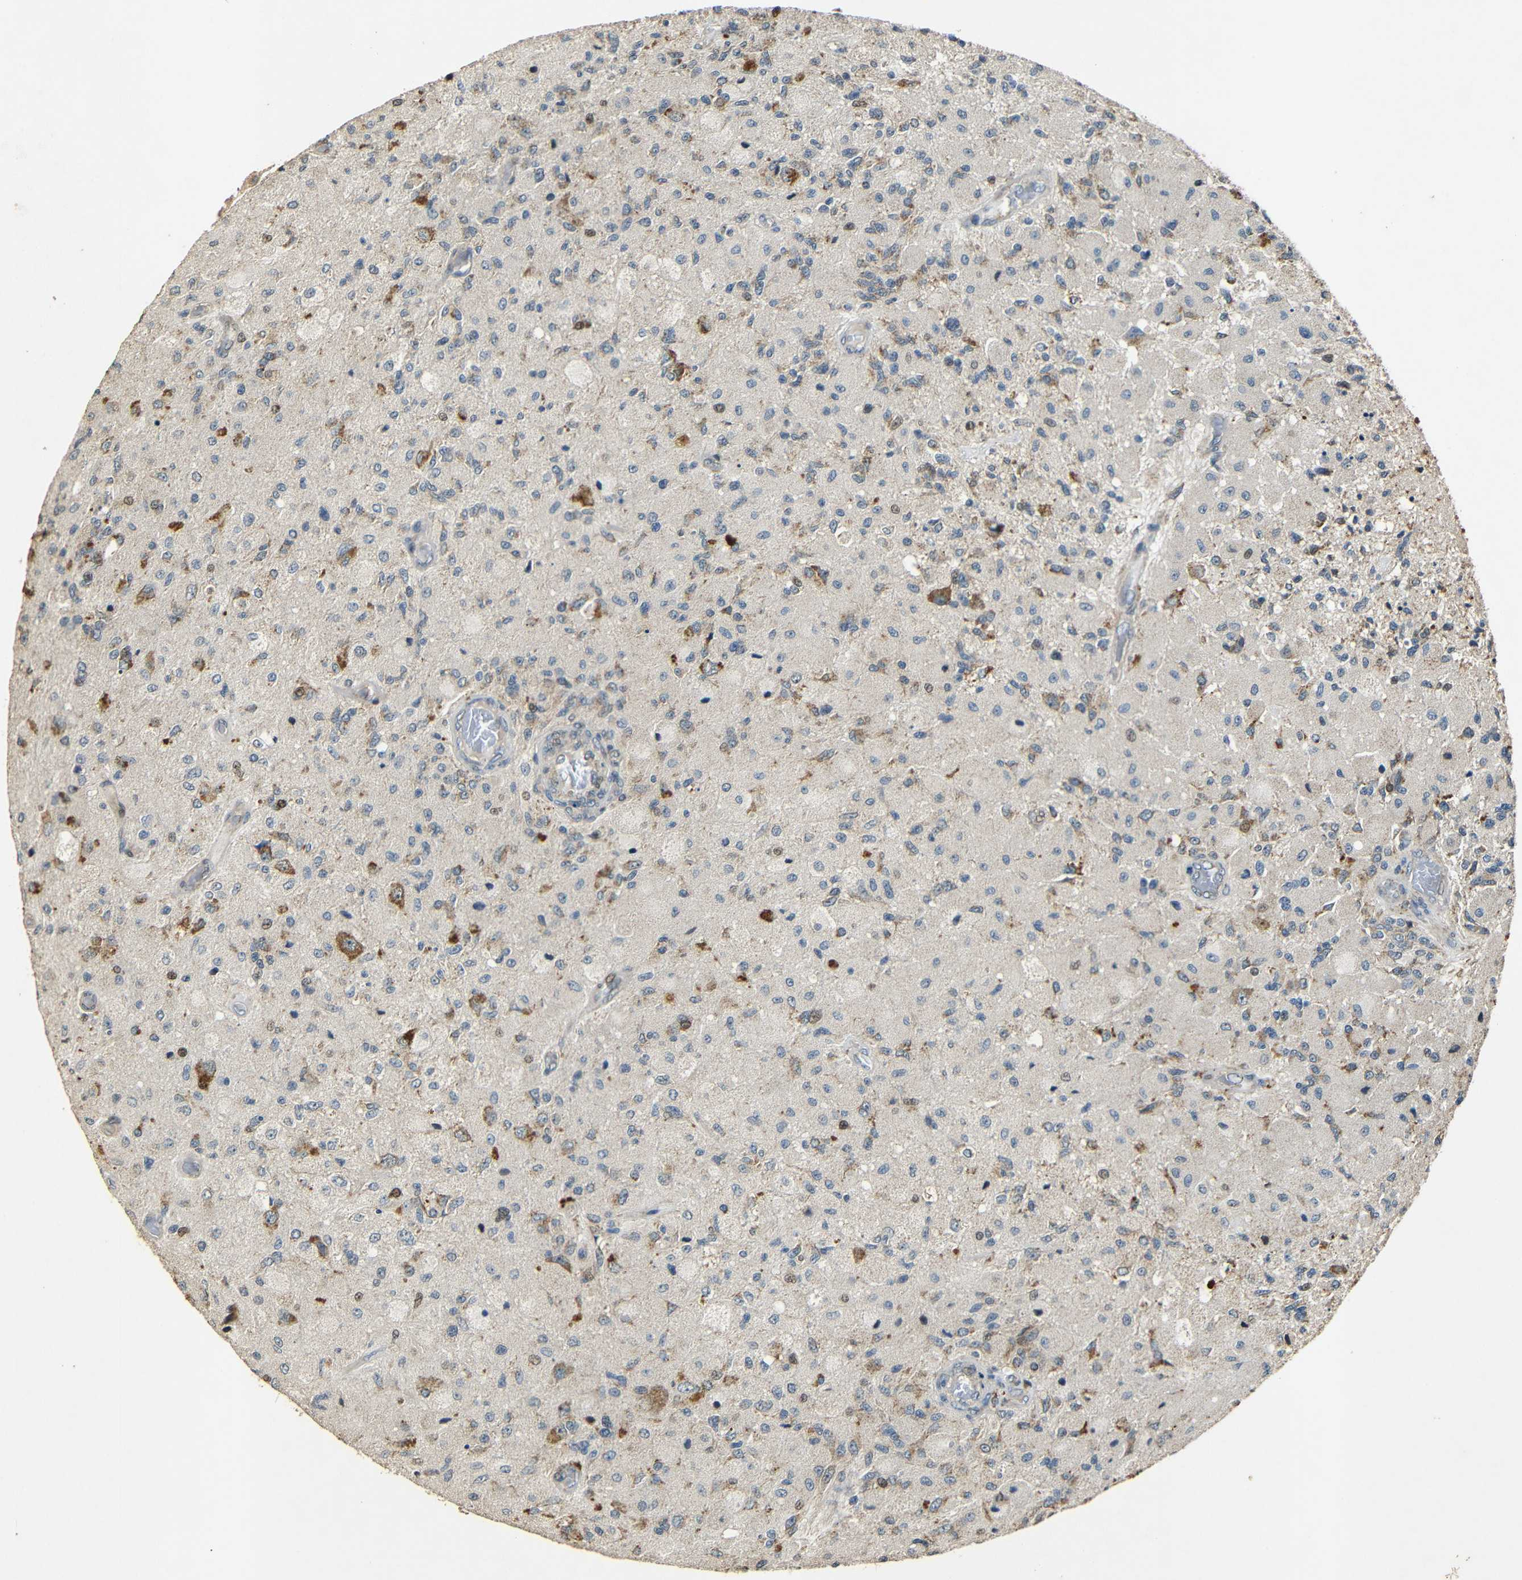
{"staining": {"intensity": "strong", "quantity": "<25%", "location": "cytoplasmic/membranous"}, "tissue": "glioma", "cell_type": "Tumor cells", "image_type": "cancer", "snomed": [{"axis": "morphology", "description": "Normal tissue, NOS"}, {"axis": "morphology", "description": "Glioma, malignant, High grade"}, {"axis": "topography", "description": "Cerebral cortex"}], "caption": "Human malignant glioma (high-grade) stained with a protein marker demonstrates strong staining in tumor cells.", "gene": "KAZALD1", "patient": {"sex": "male", "age": 77}}